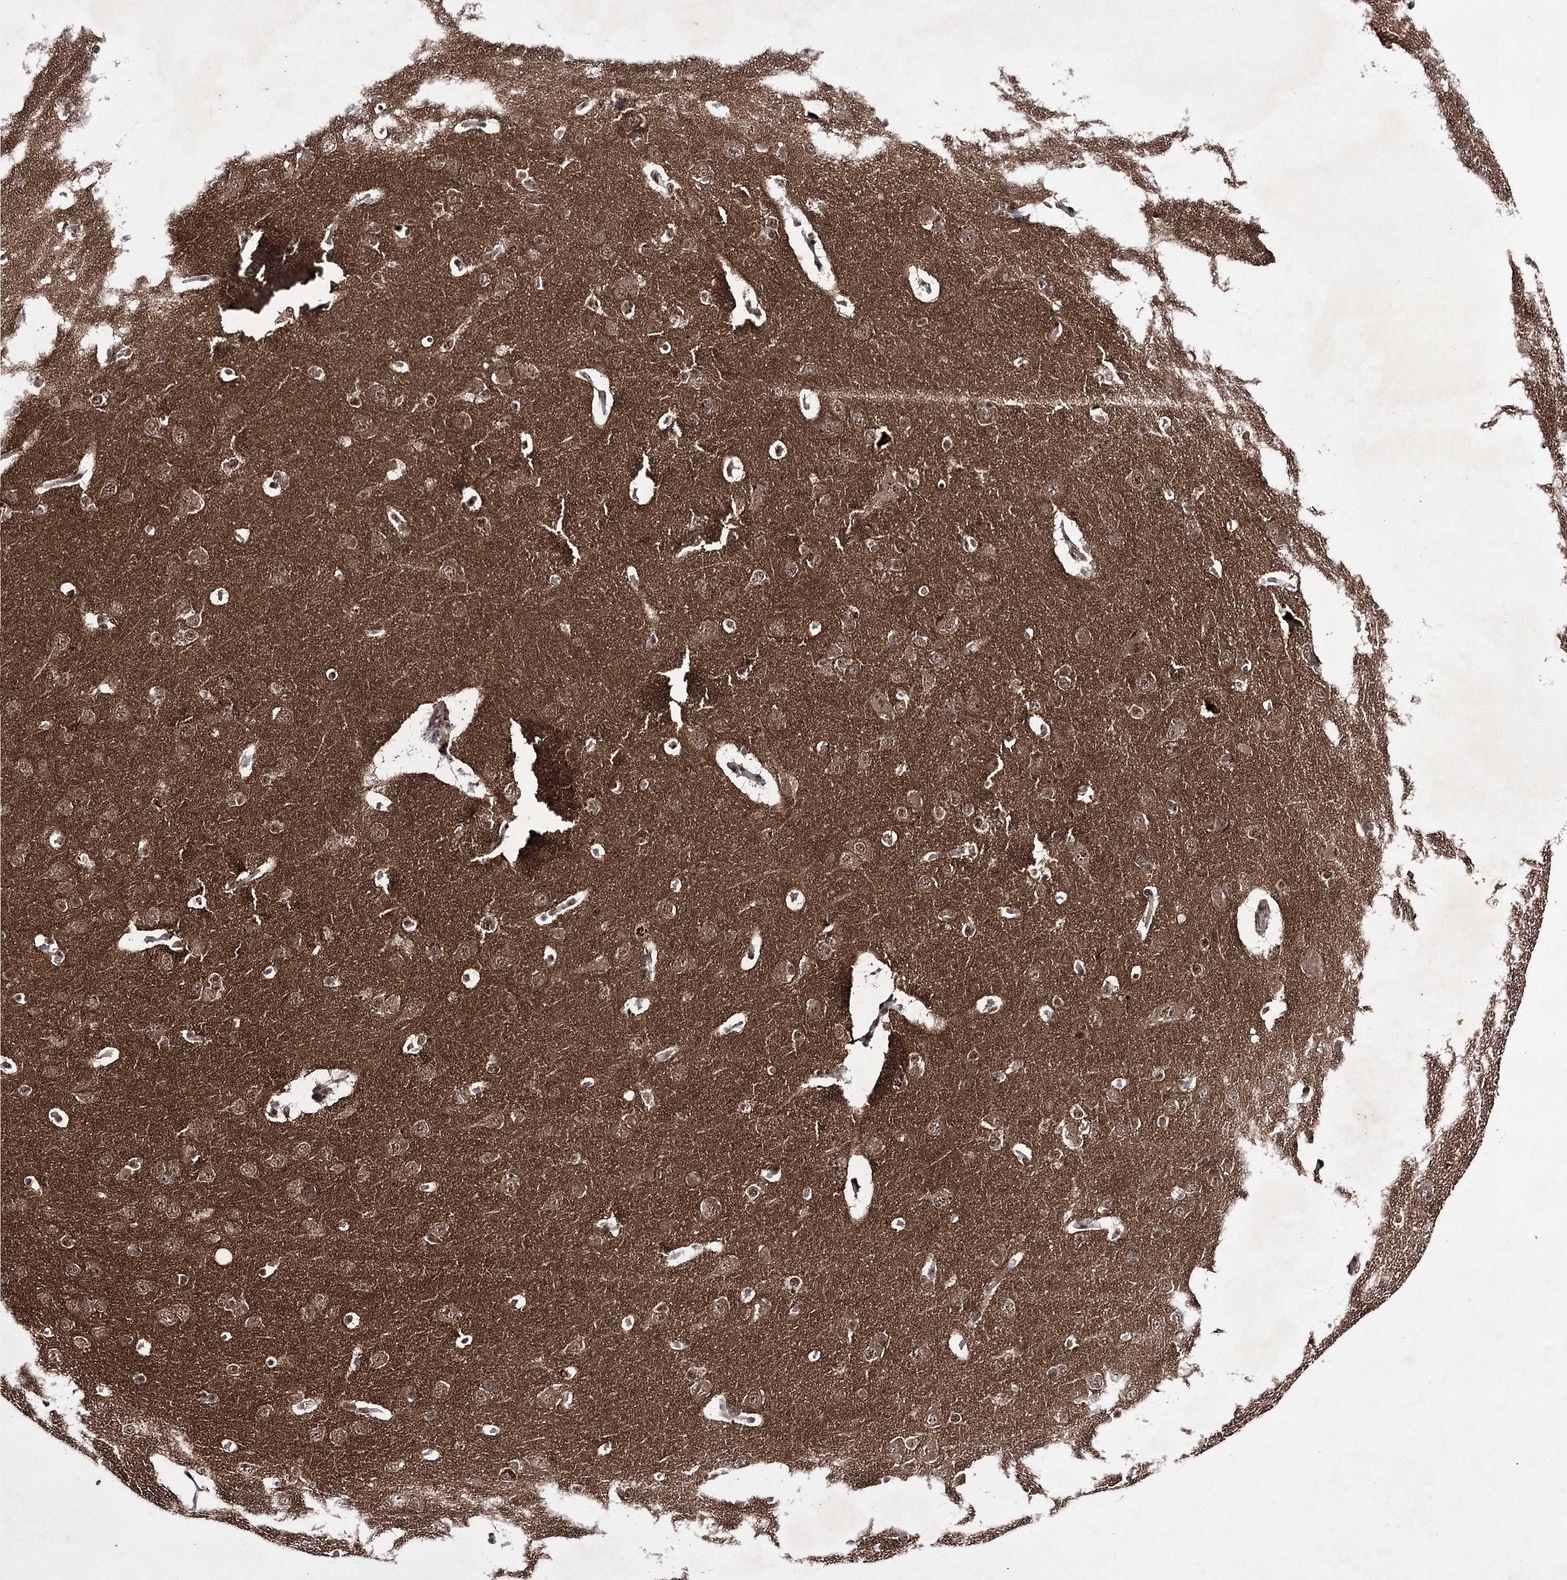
{"staining": {"intensity": "moderate", "quantity": ">75%", "location": "nuclear"}, "tissue": "cerebral cortex", "cell_type": "Endothelial cells", "image_type": "normal", "snomed": [{"axis": "morphology", "description": "Normal tissue, NOS"}, {"axis": "topography", "description": "Cerebral cortex"}], "caption": "The immunohistochemical stain shows moderate nuclear expression in endothelial cells of normal cerebral cortex. (Stains: DAB (3,3'-diaminobenzidine) in brown, nuclei in blue, Microscopy: brightfield microscopy at high magnification).", "gene": "PRPF40A", "patient": {"sex": "male", "age": 62}}